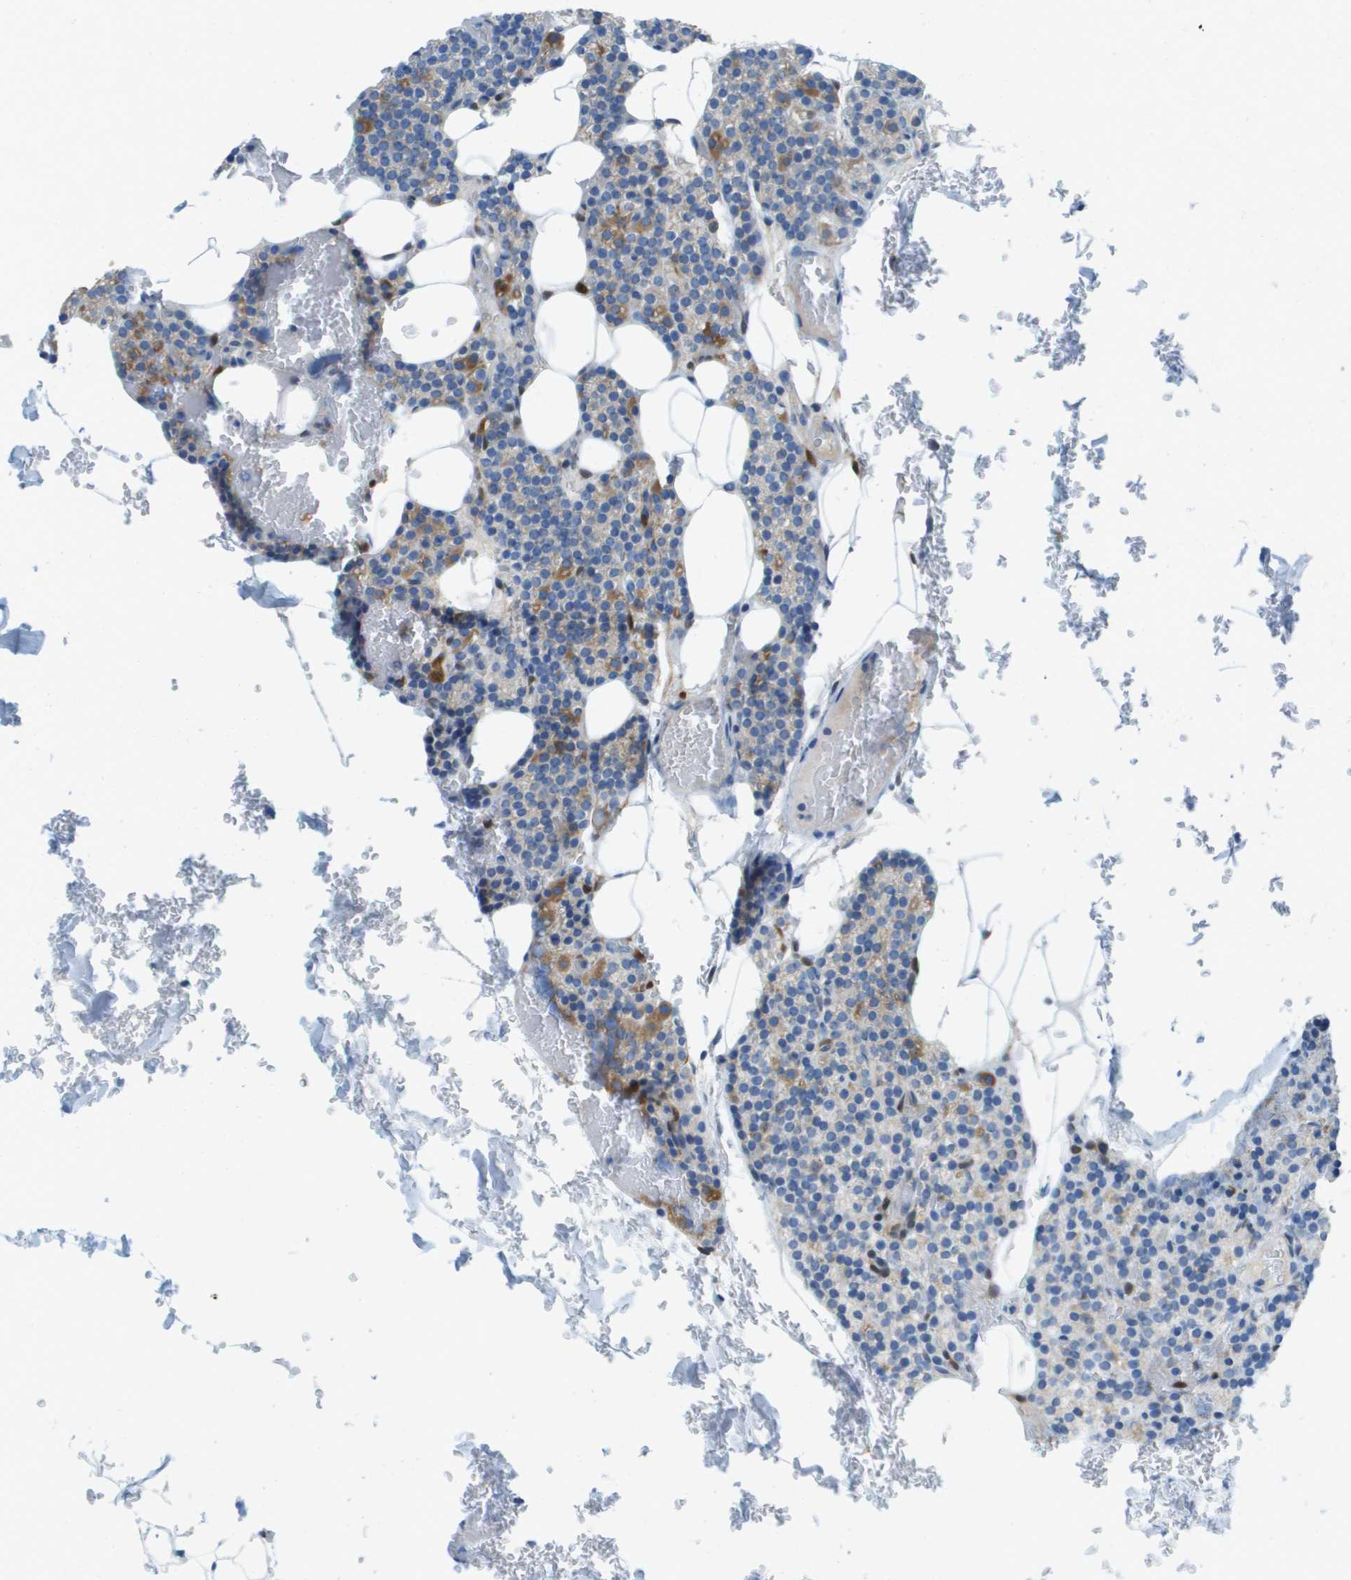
{"staining": {"intensity": "moderate", "quantity": "<25%", "location": "cytoplasmic/membranous"}, "tissue": "parathyroid gland", "cell_type": "Glandular cells", "image_type": "normal", "snomed": [{"axis": "morphology", "description": "Normal tissue, NOS"}, {"axis": "morphology", "description": "Inflammation chronic"}, {"axis": "morphology", "description": "Goiter, colloid"}, {"axis": "topography", "description": "Thyroid gland"}, {"axis": "topography", "description": "Parathyroid gland"}], "caption": "Immunohistochemical staining of normal parathyroid gland demonstrates low levels of moderate cytoplasmic/membranous positivity in about <25% of glandular cells.", "gene": "CYGB", "patient": {"sex": "male", "age": 65}}